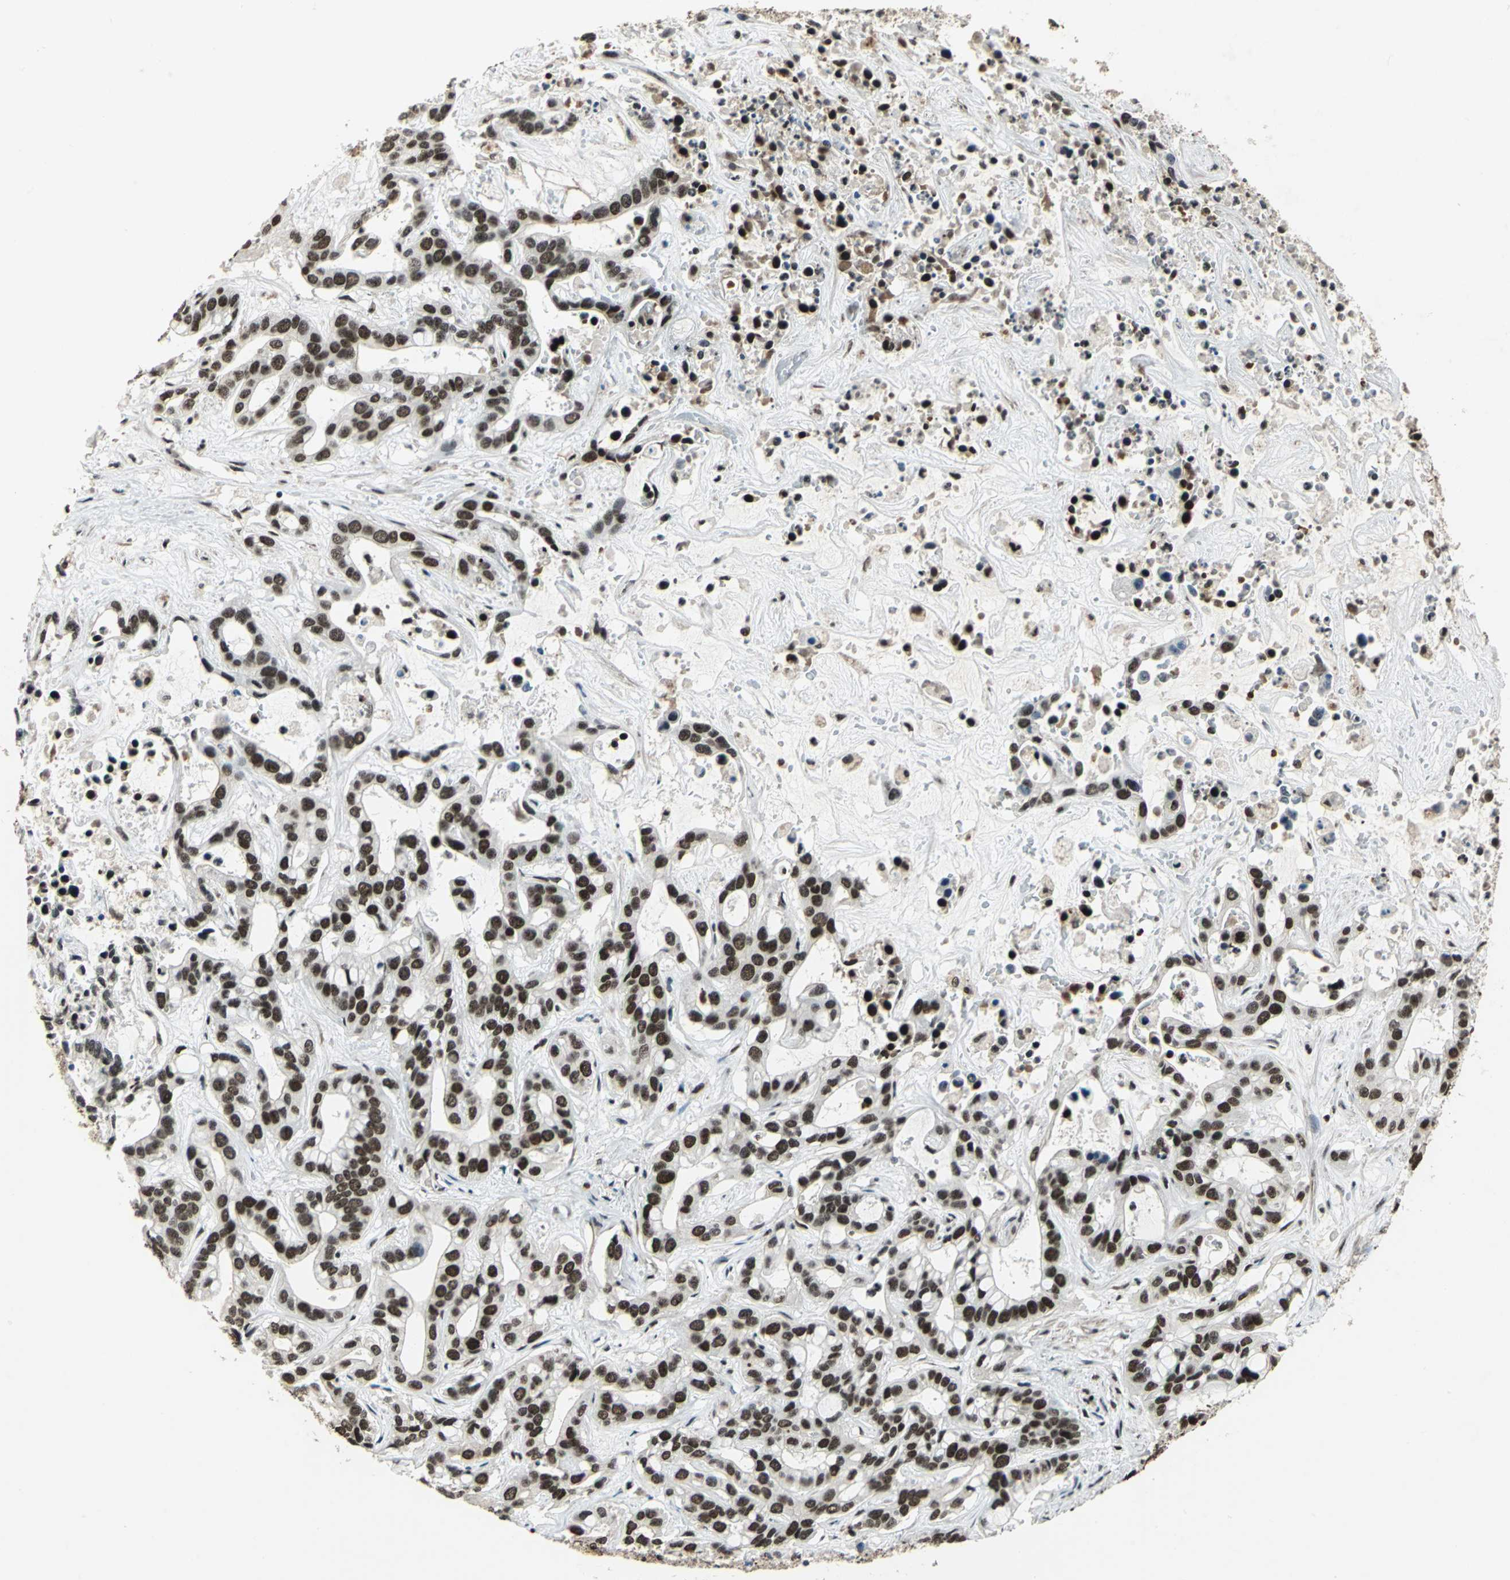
{"staining": {"intensity": "moderate", "quantity": ">75%", "location": "nuclear"}, "tissue": "liver cancer", "cell_type": "Tumor cells", "image_type": "cancer", "snomed": [{"axis": "morphology", "description": "Cholangiocarcinoma"}, {"axis": "topography", "description": "Liver"}], "caption": "Moderate nuclear staining for a protein is appreciated in approximately >75% of tumor cells of liver cancer (cholangiocarcinoma) using IHC.", "gene": "UBTF", "patient": {"sex": "female", "age": 65}}